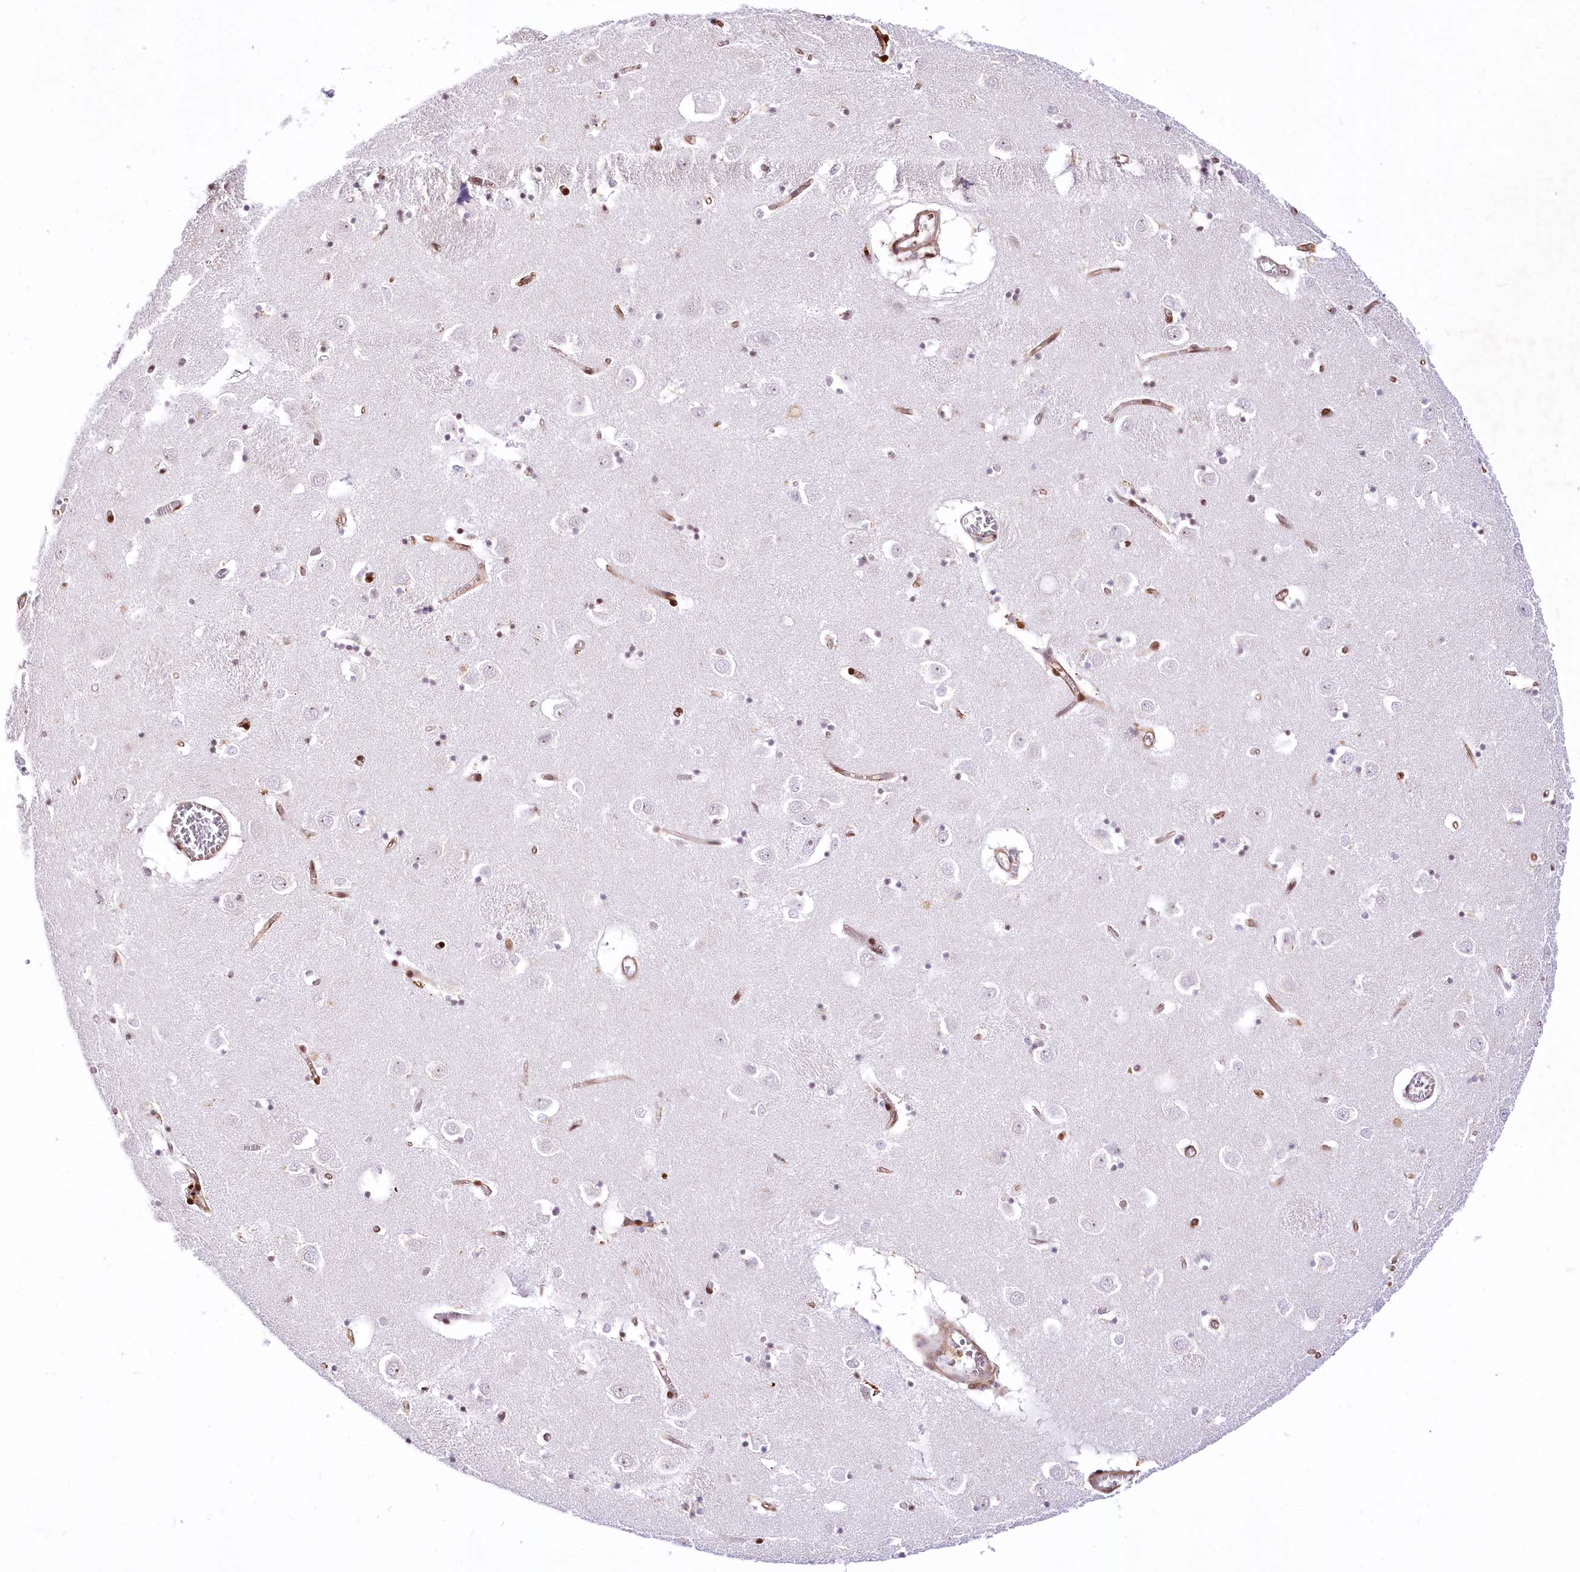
{"staining": {"intensity": "moderate", "quantity": "<25%", "location": "nuclear"}, "tissue": "caudate", "cell_type": "Glial cells", "image_type": "normal", "snomed": [{"axis": "morphology", "description": "Normal tissue, NOS"}, {"axis": "topography", "description": "Lateral ventricle wall"}], "caption": "Moderate nuclear expression for a protein is seen in about <25% of glial cells of unremarkable caudate using immunohistochemistry (IHC).", "gene": "PTMS", "patient": {"sex": "male", "age": 70}}